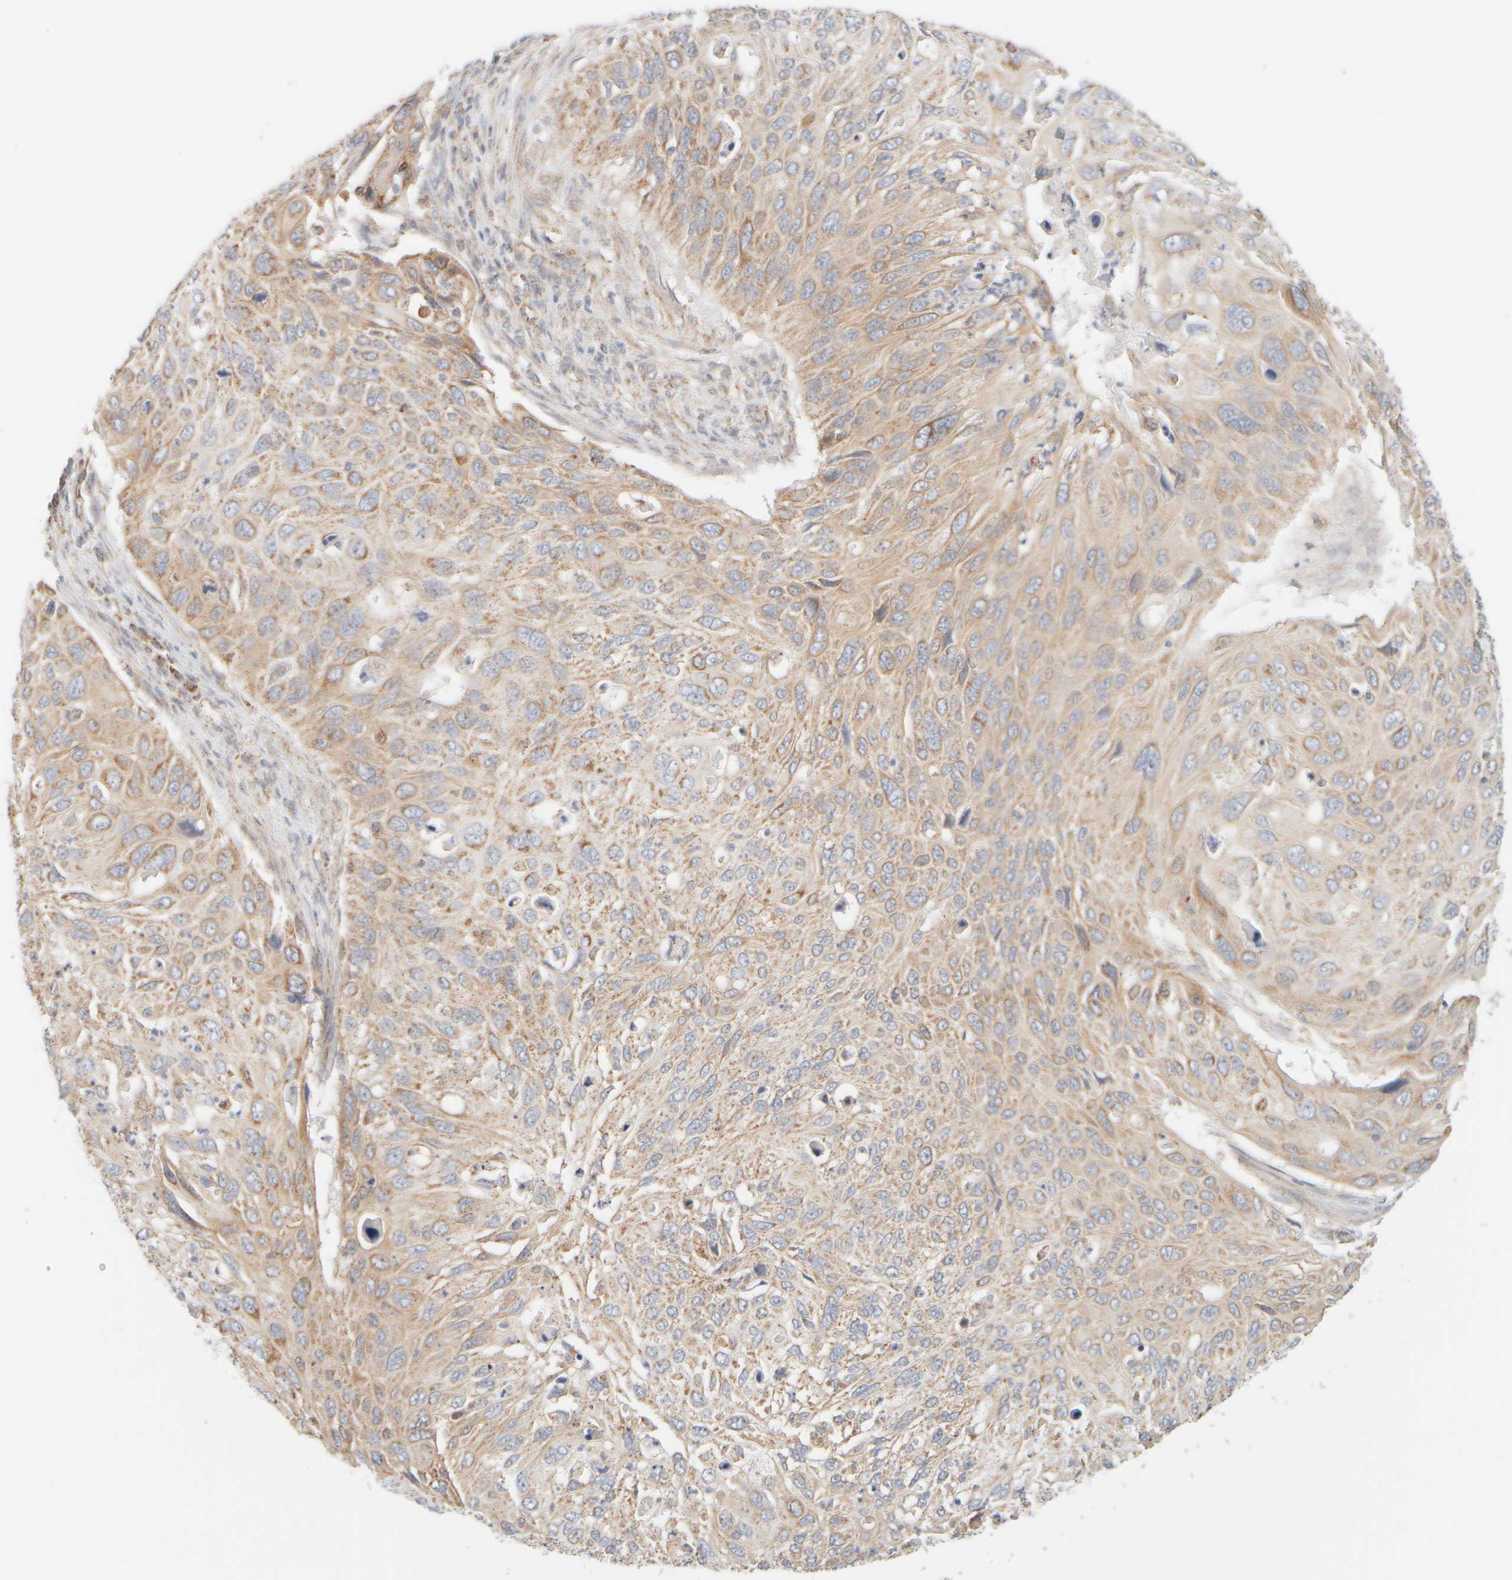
{"staining": {"intensity": "moderate", "quantity": "25%-75%", "location": "cytoplasmic/membranous"}, "tissue": "cervical cancer", "cell_type": "Tumor cells", "image_type": "cancer", "snomed": [{"axis": "morphology", "description": "Squamous cell carcinoma, NOS"}, {"axis": "topography", "description": "Cervix"}], "caption": "The immunohistochemical stain shows moderate cytoplasmic/membranous staining in tumor cells of squamous cell carcinoma (cervical) tissue. (Stains: DAB in brown, nuclei in blue, Microscopy: brightfield microscopy at high magnification).", "gene": "APBB2", "patient": {"sex": "female", "age": 70}}